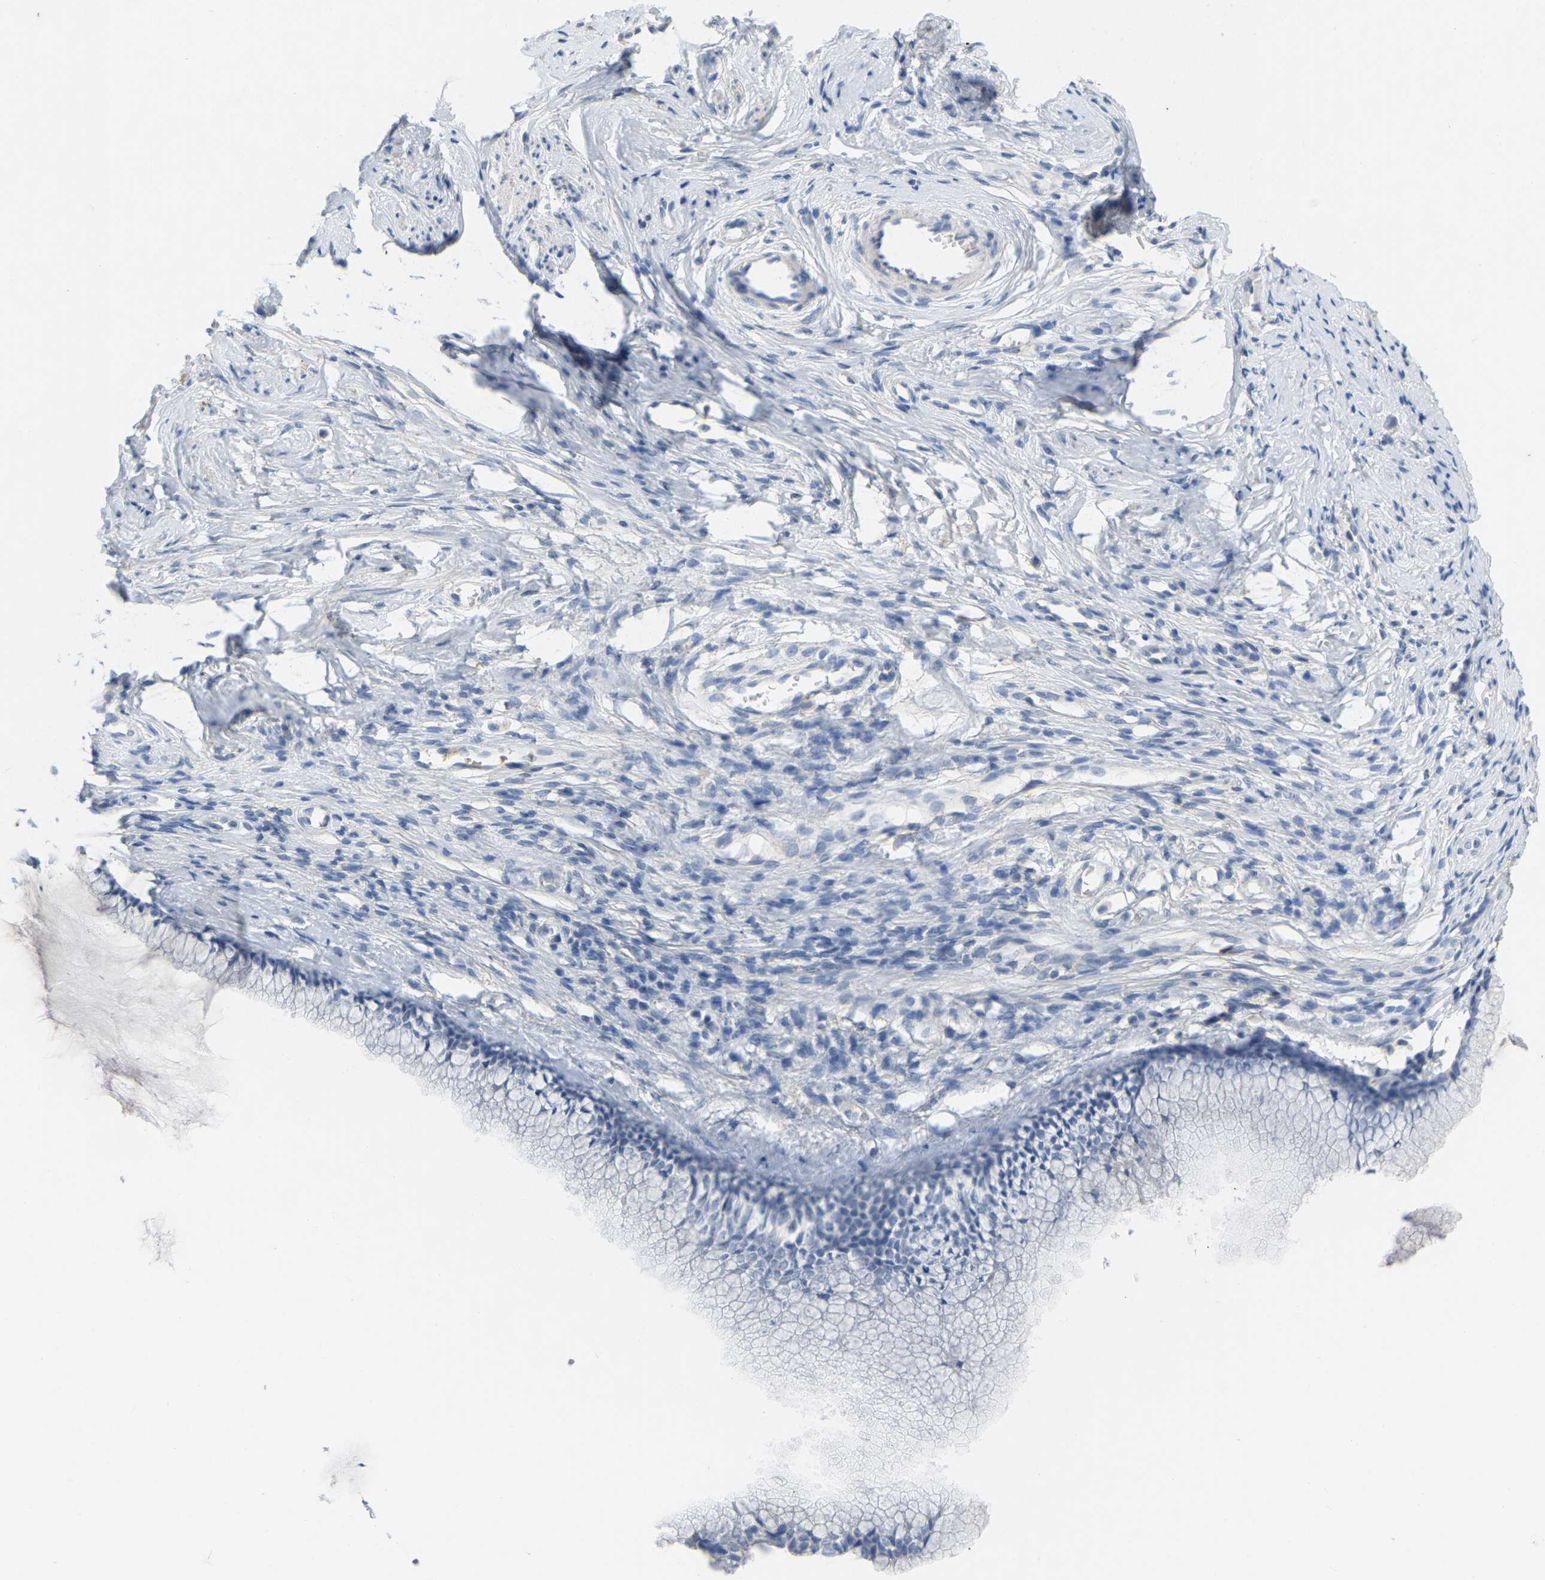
{"staining": {"intensity": "negative", "quantity": "none", "location": "none"}, "tissue": "cervix", "cell_type": "Glandular cells", "image_type": "normal", "snomed": [{"axis": "morphology", "description": "Normal tissue, NOS"}, {"axis": "topography", "description": "Cervix"}], "caption": "This is a photomicrograph of IHC staining of unremarkable cervix, which shows no expression in glandular cells.", "gene": "SERPINB5", "patient": {"sex": "female", "age": 77}}